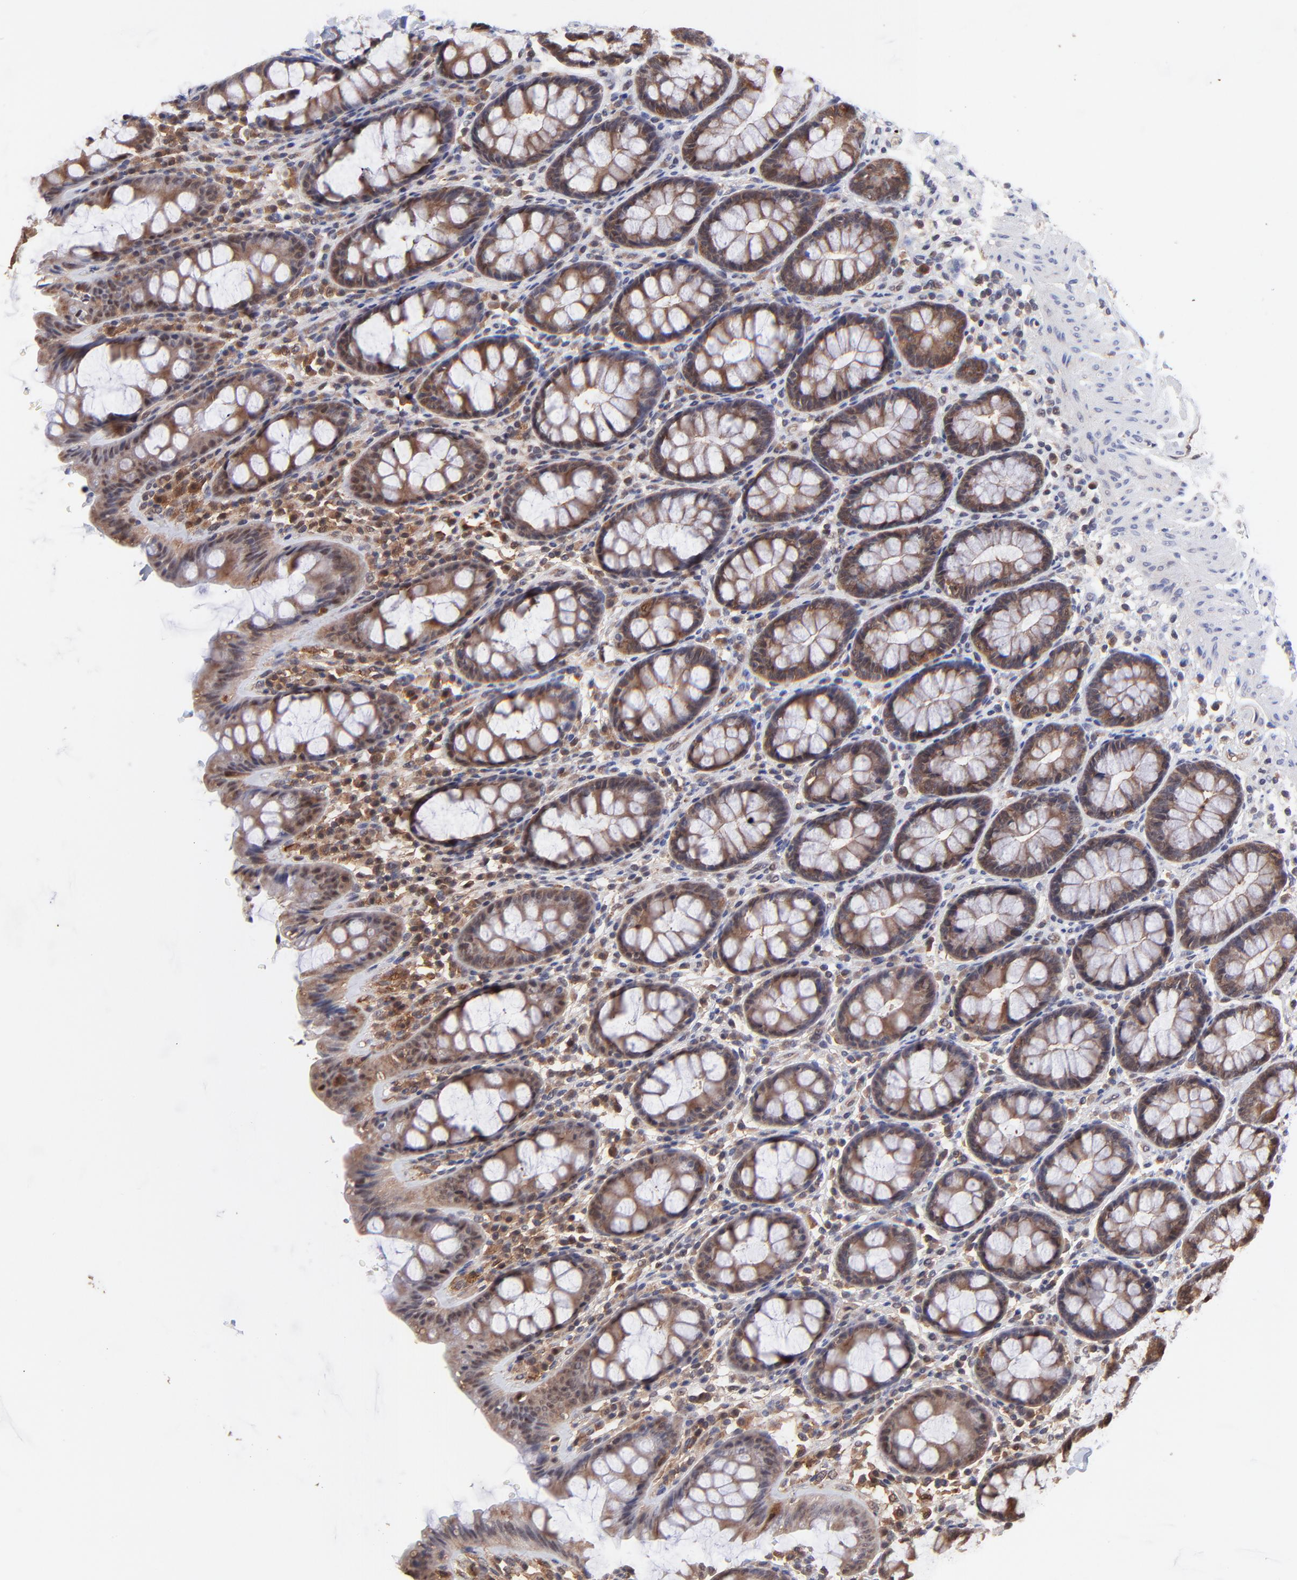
{"staining": {"intensity": "strong", "quantity": ">75%", "location": "cytoplasmic/membranous"}, "tissue": "rectum", "cell_type": "Glandular cells", "image_type": "normal", "snomed": [{"axis": "morphology", "description": "Normal tissue, NOS"}, {"axis": "topography", "description": "Rectum"}], "caption": "Normal rectum exhibits strong cytoplasmic/membranous staining in approximately >75% of glandular cells, visualized by immunohistochemistry. The staining was performed using DAB (3,3'-diaminobenzidine), with brown indicating positive protein expression. Nuclei are stained blue with hematoxylin.", "gene": "PSMA6", "patient": {"sex": "male", "age": 92}}